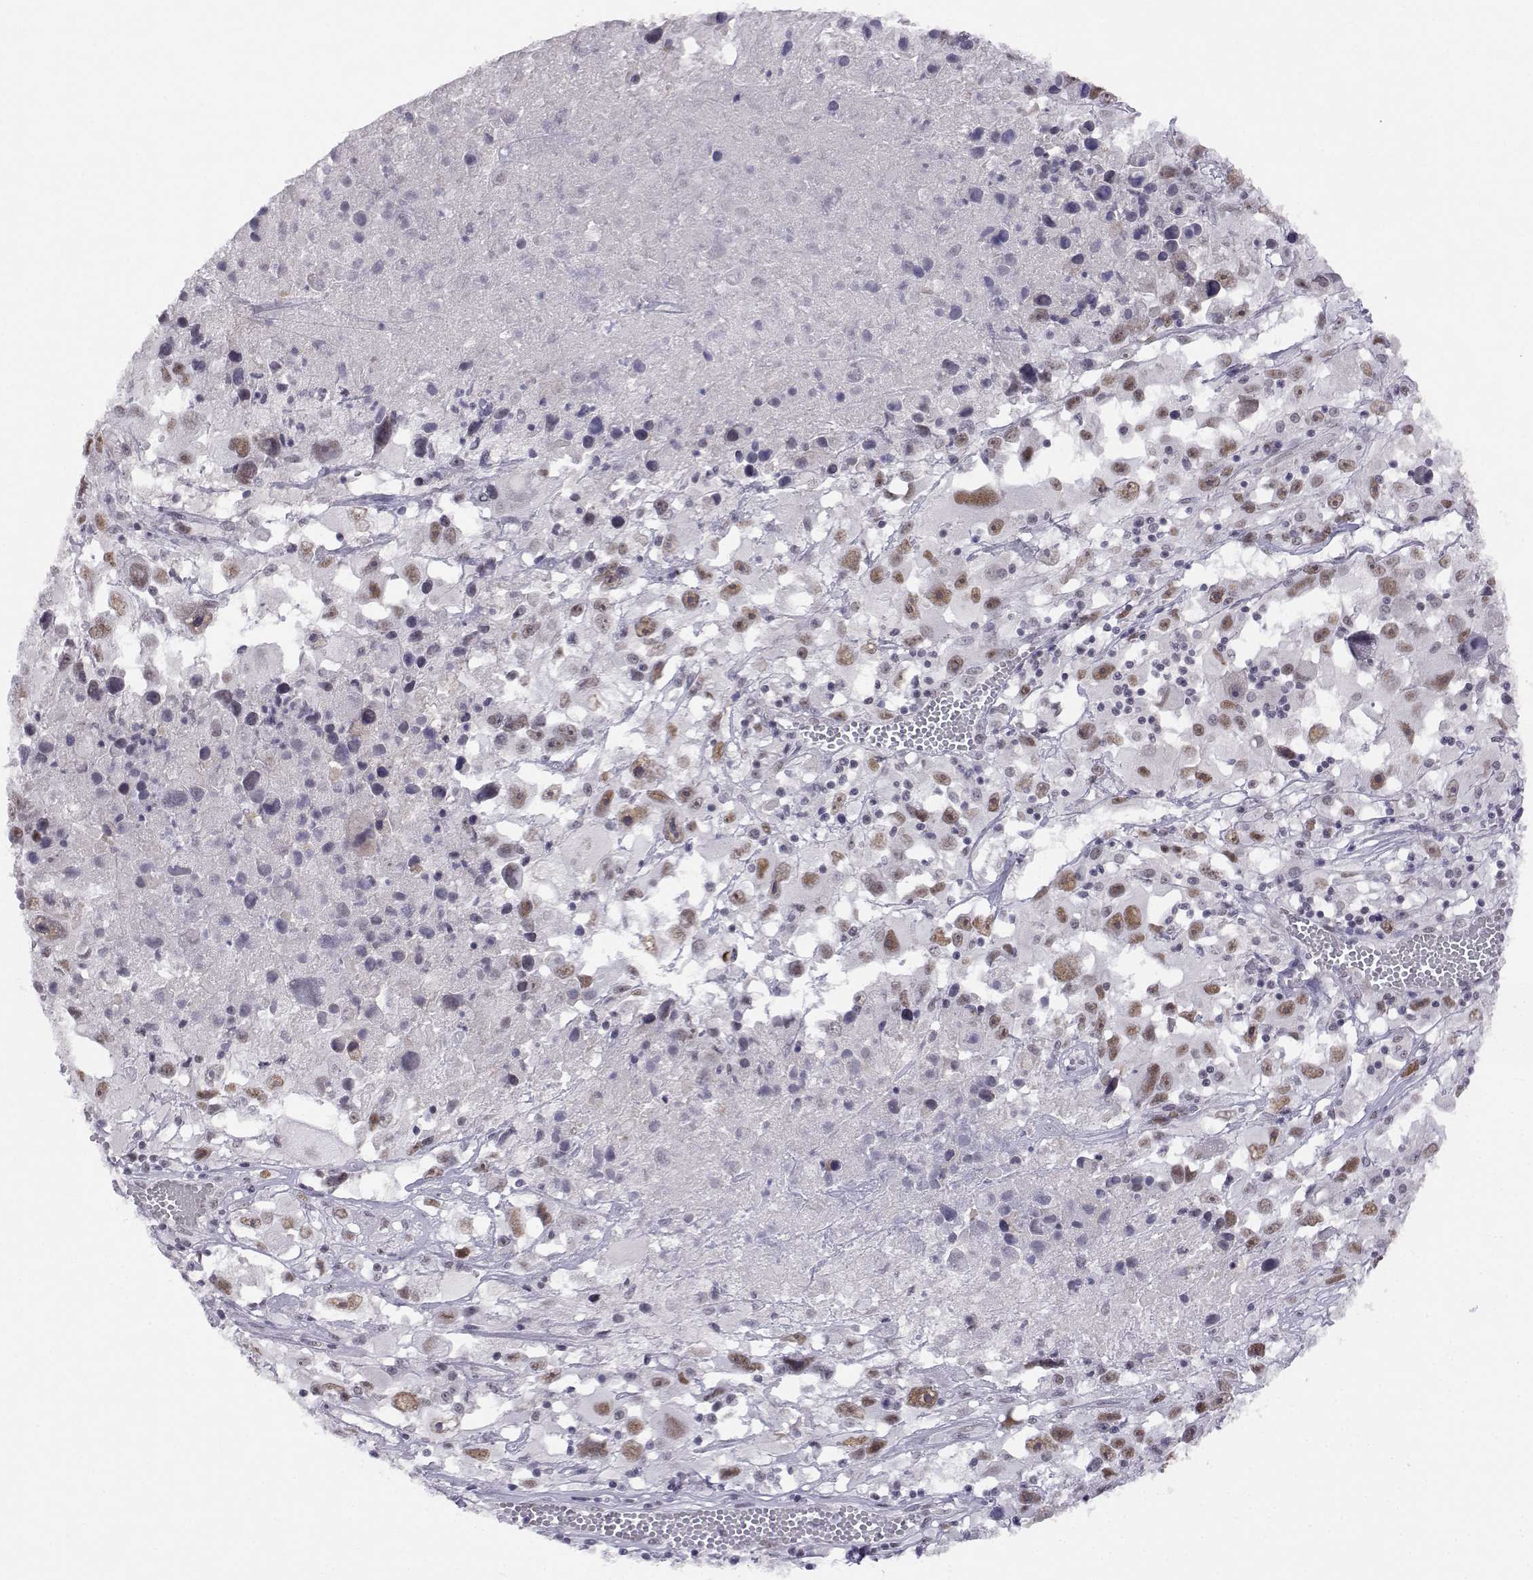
{"staining": {"intensity": "moderate", "quantity": ">75%", "location": "nuclear"}, "tissue": "melanoma", "cell_type": "Tumor cells", "image_type": "cancer", "snomed": [{"axis": "morphology", "description": "Malignant melanoma, Metastatic site"}, {"axis": "topography", "description": "Soft tissue"}], "caption": "The histopathology image displays staining of malignant melanoma (metastatic site), revealing moderate nuclear protein expression (brown color) within tumor cells.", "gene": "MED26", "patient": {"sex": "male", "age": 50}}